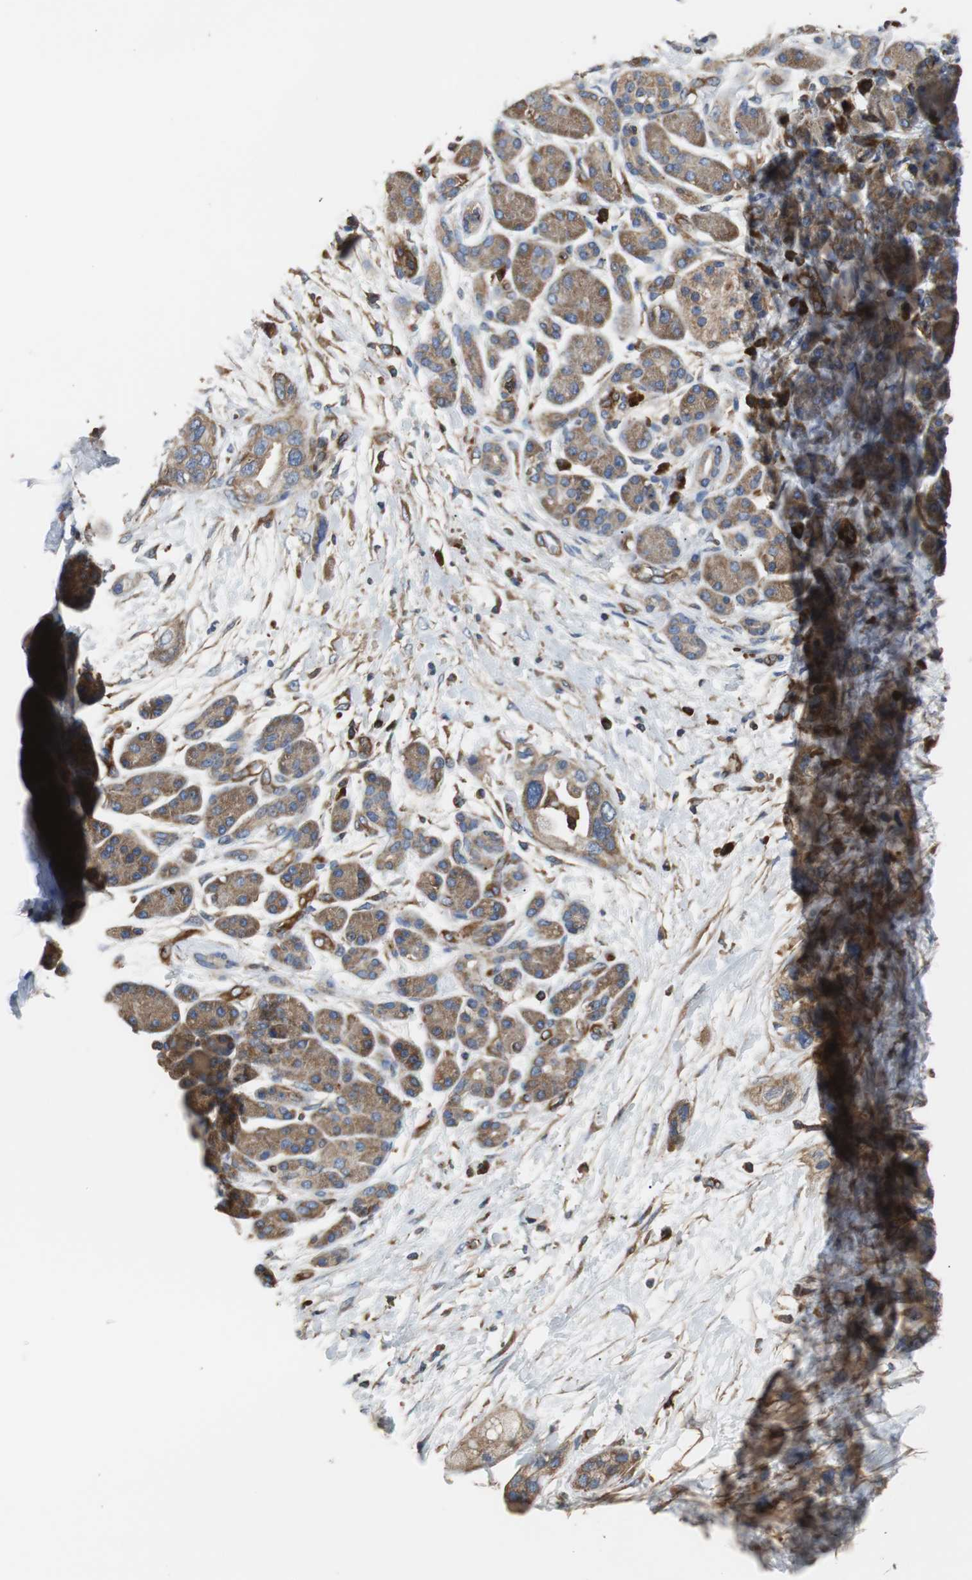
{"staining": {"intensity": "weak", "quantity": ">75%", "location": "cytoplasmic/membranous"}, "tissue": "pancreatic cancer", "cell_type": "Tumor cells", "image_type": "cancer", "snomed": [{"axis": "morphology", "description": "Adenocarcinoma, NOS"}, {"axis": "topography", "description": "Pancreas"}], "caption": "Pancreatic adenocarcinoma stained with a brown dye demonstrates weak cytoplasmic/membranous positive expression in about >75% of tumor cells.", "gene": "PLCG2", "patient": {"sex": "female", "age": 77}}